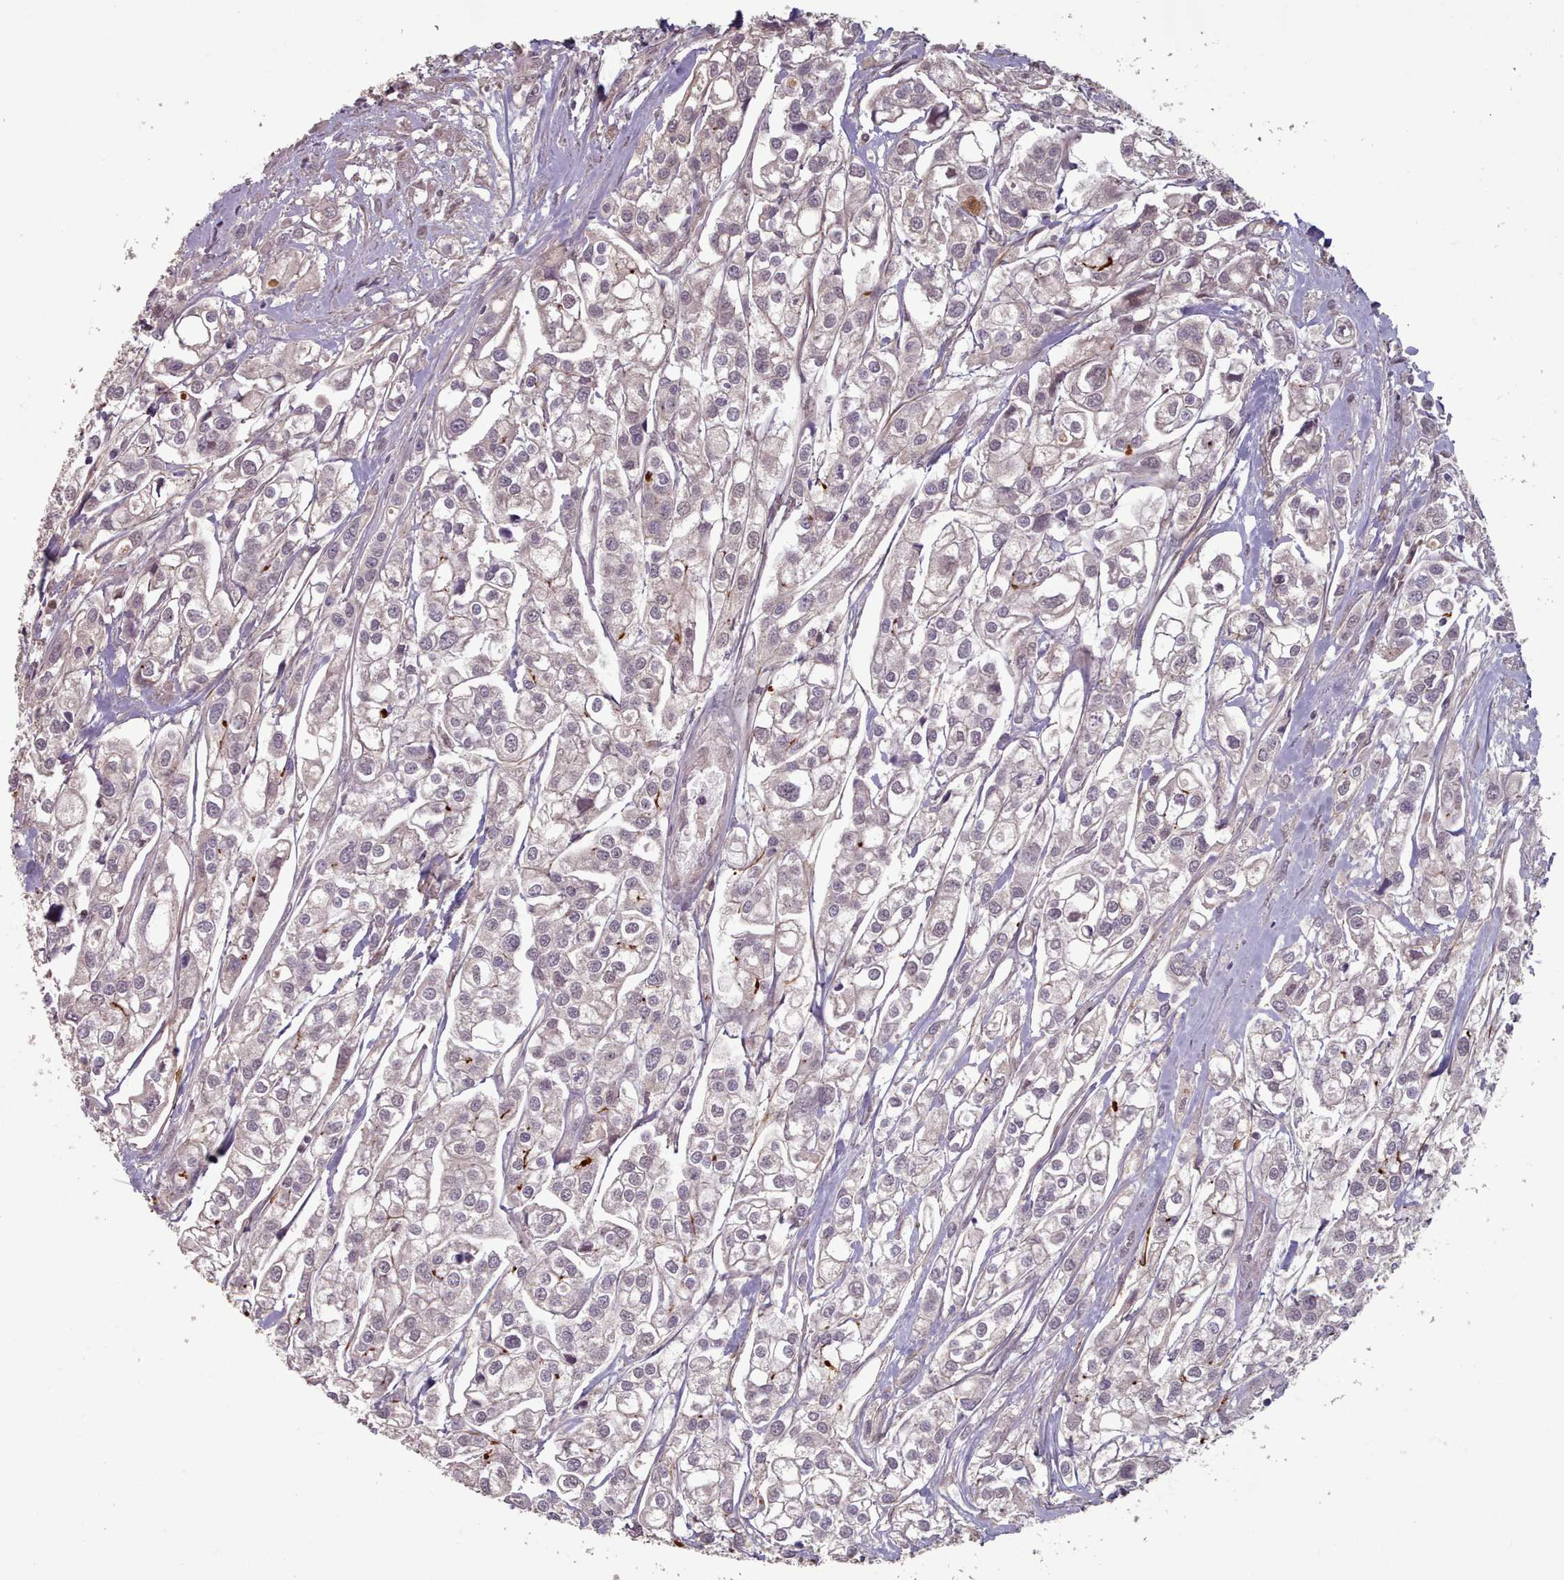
{"staining": {"intensity": "weak", "quantity": "<25%", "location": "nuclear"}, "tissue": "urothelial cancer", "cell_type": "Tumor cells", "image_type": "cancer", "snomed": [{"axis": "morphology", "description": "Urothelial carcinoma, High grade"}, {"axis": "topography", "description": "Urinary bladder"}], "caption": "Protein analysis of urothelial cancer displays no significant expression in tumor cells.", "gene": "ERCC6L", "patient": {"sex": "male", "age": 67}}